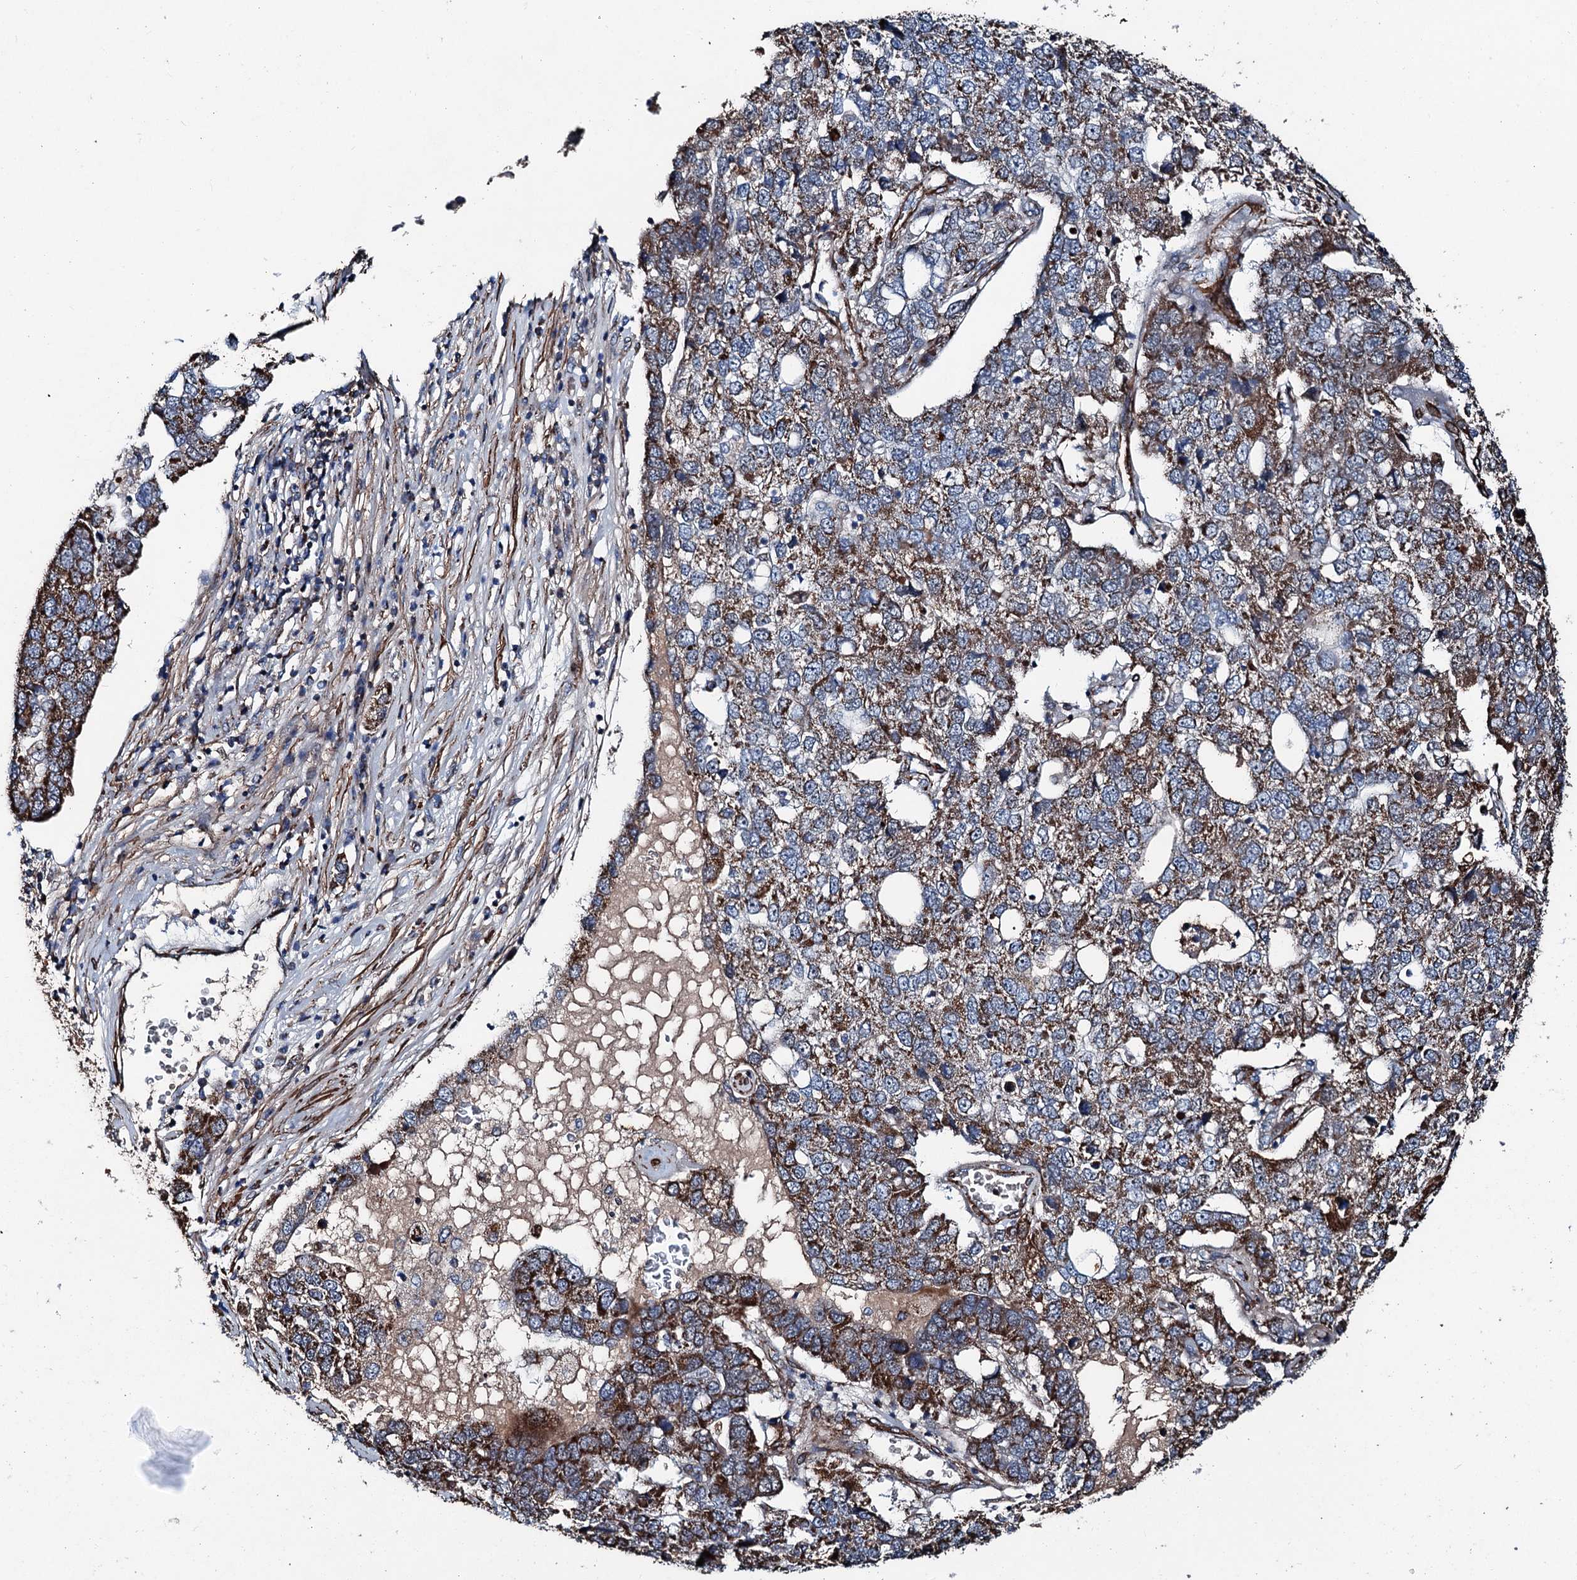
{"staining": {"intensity": "strong", "quantity": "25%-75%", "location": "cytoplasmic/membranous"}, "tissue": "pancreatic cancer", "cell_type": "Tumor cells", "image_type": "cancer", "snomed": [{"axis": "morphology", "description": "Adenocarcinoma, NOS"}, {"axis": "topography", "description": "Pancreas"}], "caption": "Immunohistochemical staining of human pancreatic adenocarcinoma reveals strong cytoplasmic/membranous protein positivity in about 25%-75% of tumor cells. Immunohistochemistry (ihc) stains the protein in brown and the nuclei are stained blue.", "gene": "DDIAS", "patient": {"sex": "female", "age": 61}}